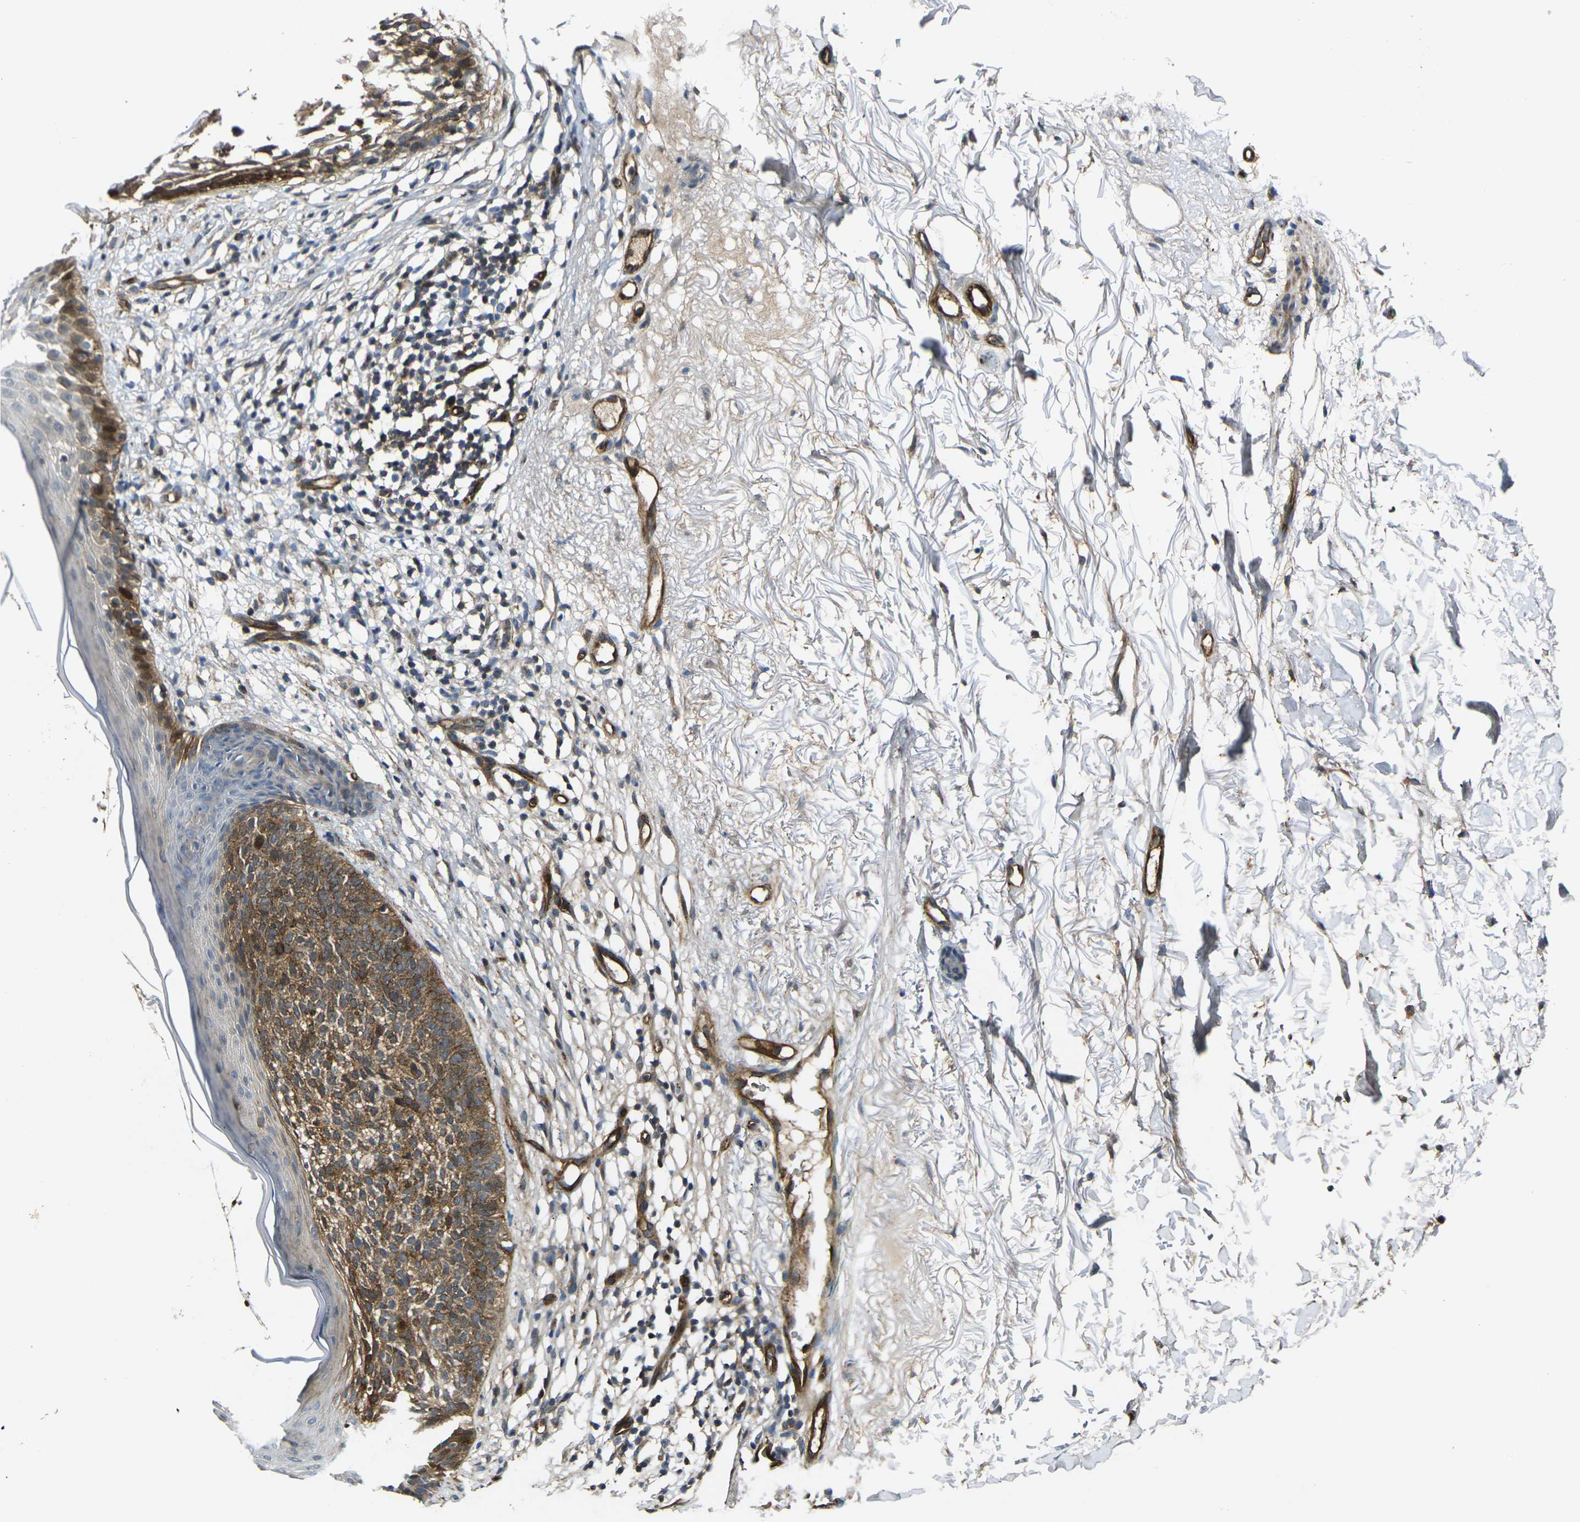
{"staining": {"intensity": "moderate", "quantity": ">75%", "location": "cytoplasmic/membranous"}, "tissue": "skin cancer", "cell_type": "Tumor cells", "image_type": "cancer", "snomed": [{"axis": "morphology", "description": "Basal cell carcinoma"}, {"axis": "topography", "description": "Skin"}], "caption": "Immunohistochemistry (IHC) photomicrograph of neoplastic tissue: skin cancer stained using IHC demonstrates medium levels of moderate protein expression localized specifically in the cytoplasmic/membranous of tumor cells, appearing as a cytoplasmic/membranous brown color.", "gene": "ECE1", "patient": {"sex": "female", "age": 70}}